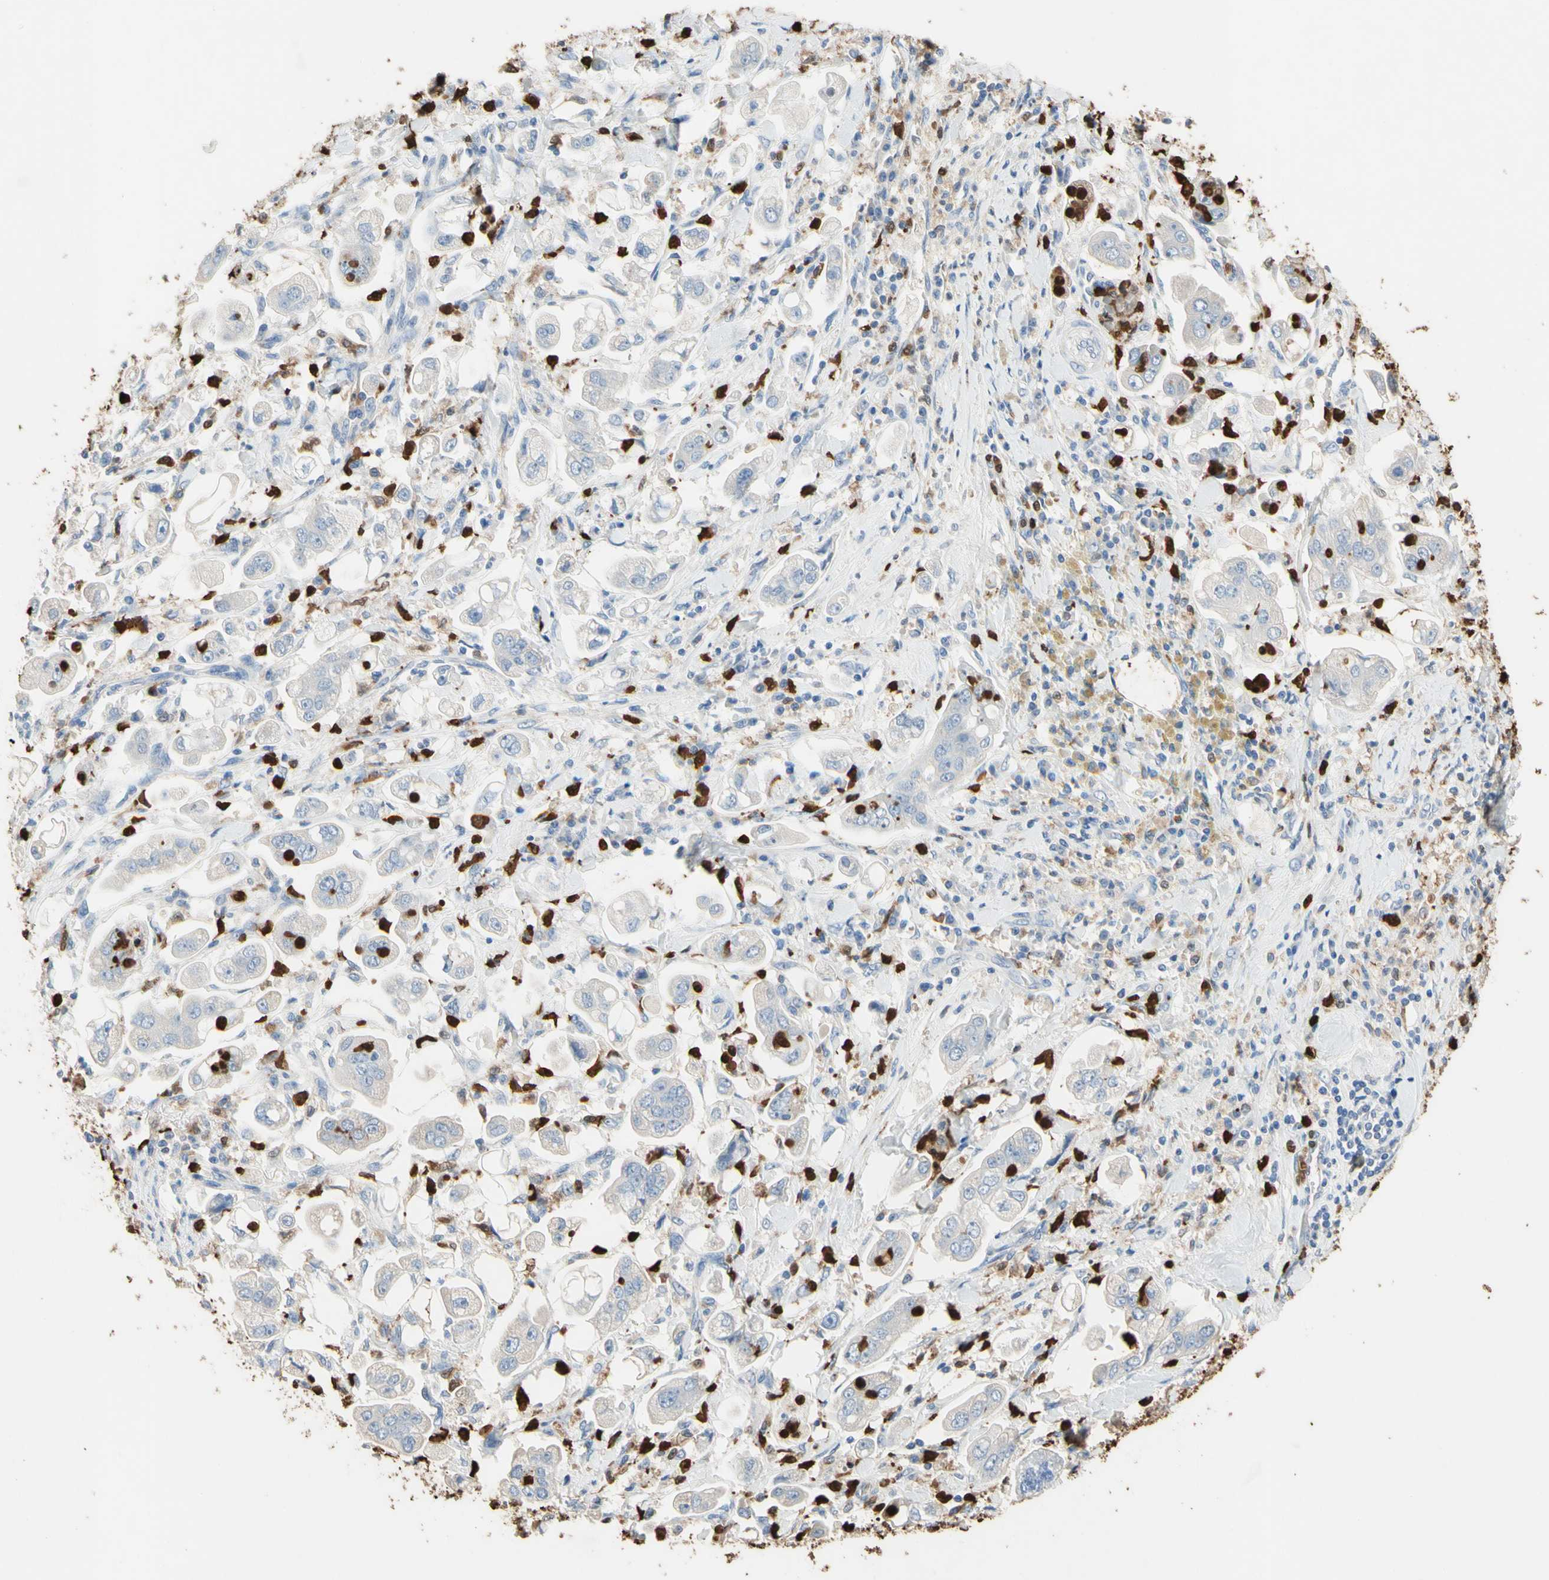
{"staining": {"intensity": "negative", "quantity": "none", "location": "none"}, "tissue": "stomach cancer", "cell_type": "Tumor cells", "image_type": "cancer", "snomed": [{"axis": "morphology", "description": "Adenocarcinoma, NOS"}, {"axis": "topography", "description": "Stomach"}], "caption": "Immunohistochemical staining of human stomach adenocarcinoma exhibits no significant staining in tumor cells. The staining was performed using DAB (3,3'-diaminobenzidine) to visualize the protein expression in brown, while the nuclei were stained in blue with hematoxylin (Magnification: 20x).", "gene": "NFKBIZ", "patient": {"sex": "male", "age": 62}}